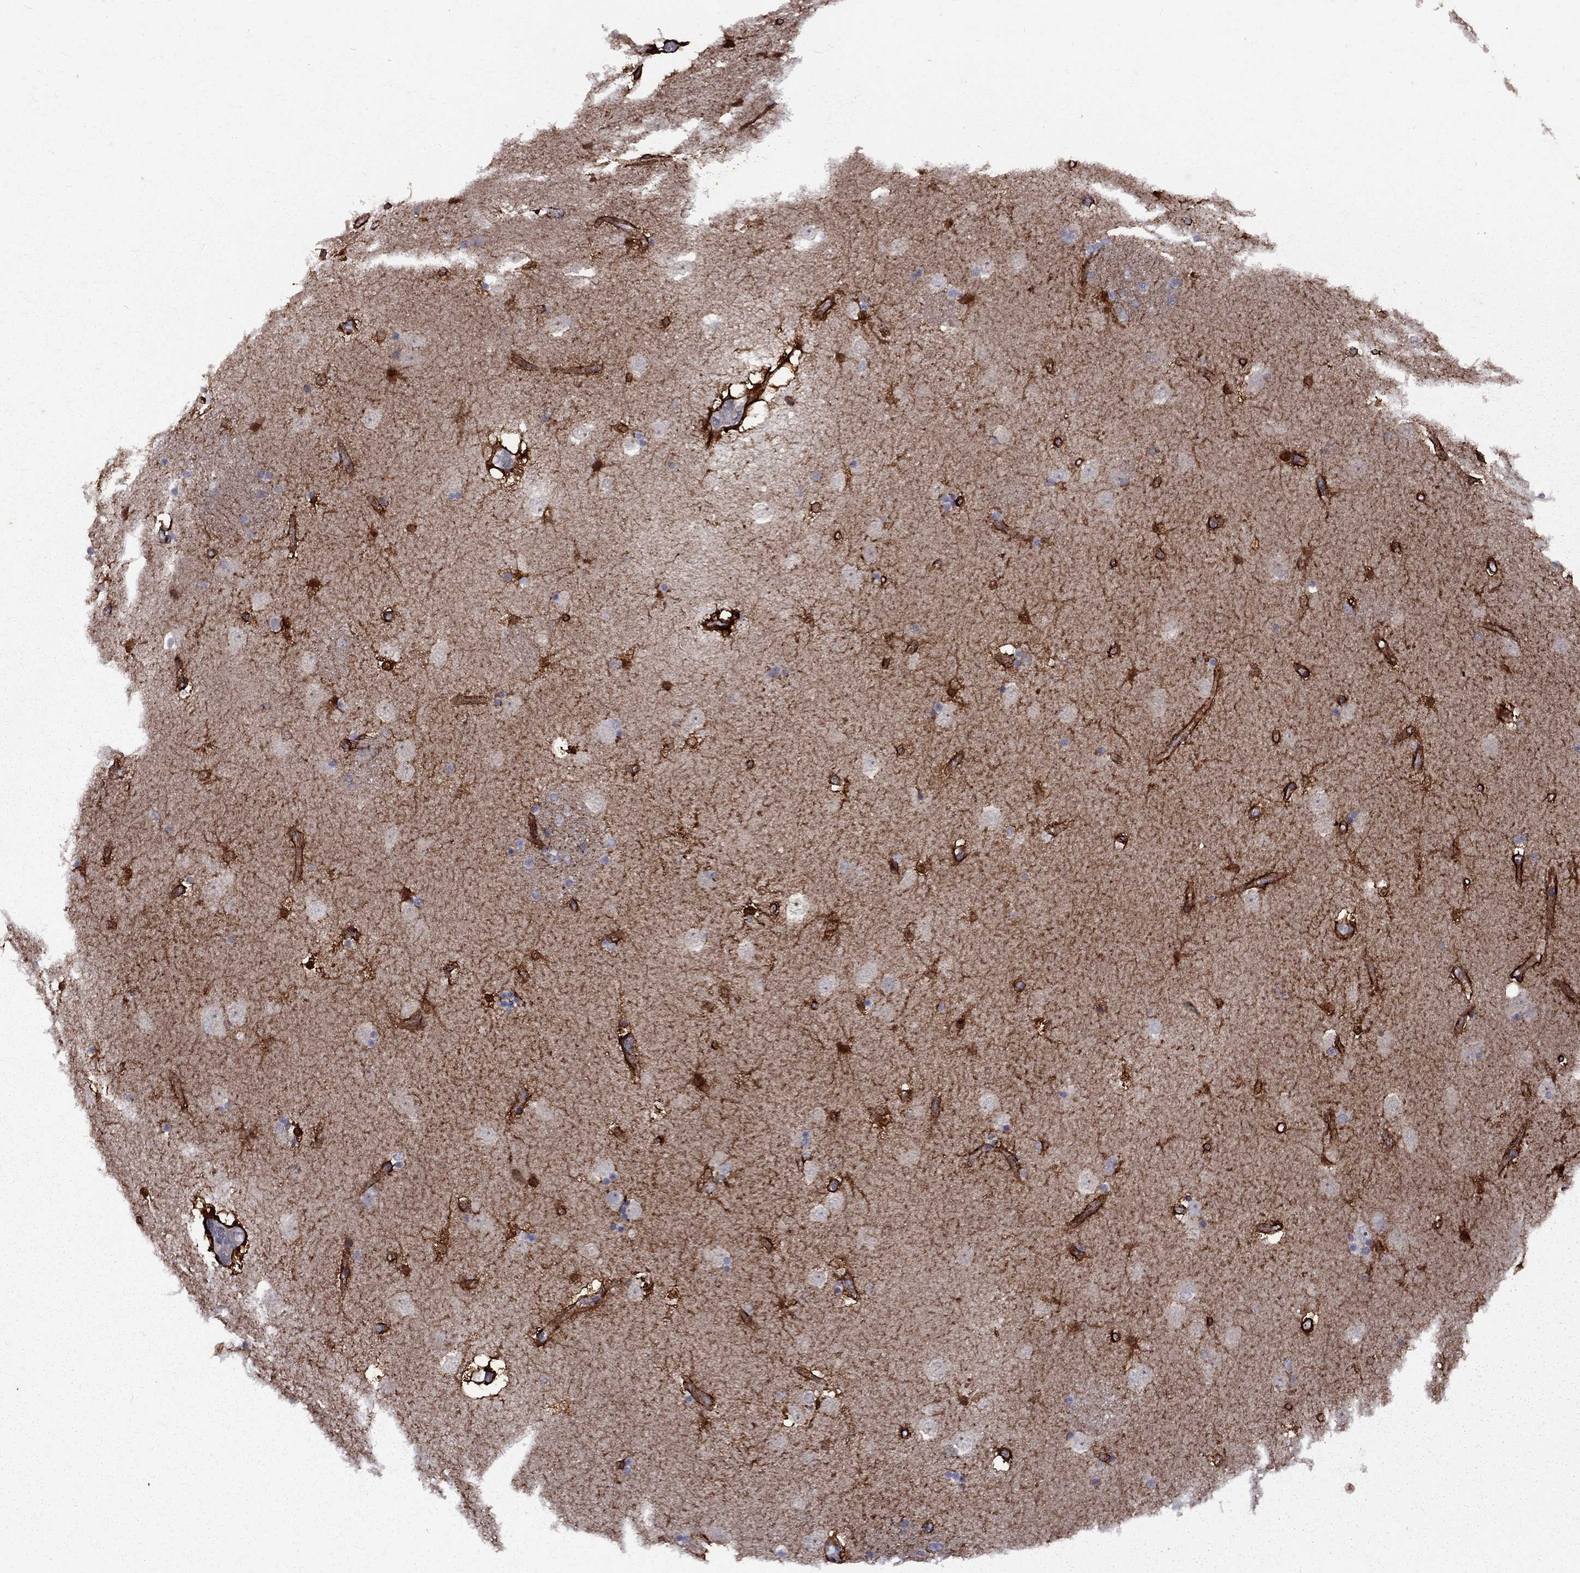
{"staining": {"intensity": "strong", "quantity": "25%-75%", "location": "cytoplasmic/membranous,nuclear"}, "tissue": "caudate", "cell_type": "Glial cells", "image_type": "normal", "snomed": [{"axis": "morphology", "description": "Normal tissue, NOS"}, {"axis": "topography", "description": "Lateral ventricle wall"}], "caption": "IHC (DAB (3,3'-diaminobenzidine)) staining of benign caudate shows strong cytoplasmic/membranous,nuclear protein positivity in about 25%-75% of glial cells.", "gene": "SNTA1", "patient": {"sex": "male", "age": 51}}